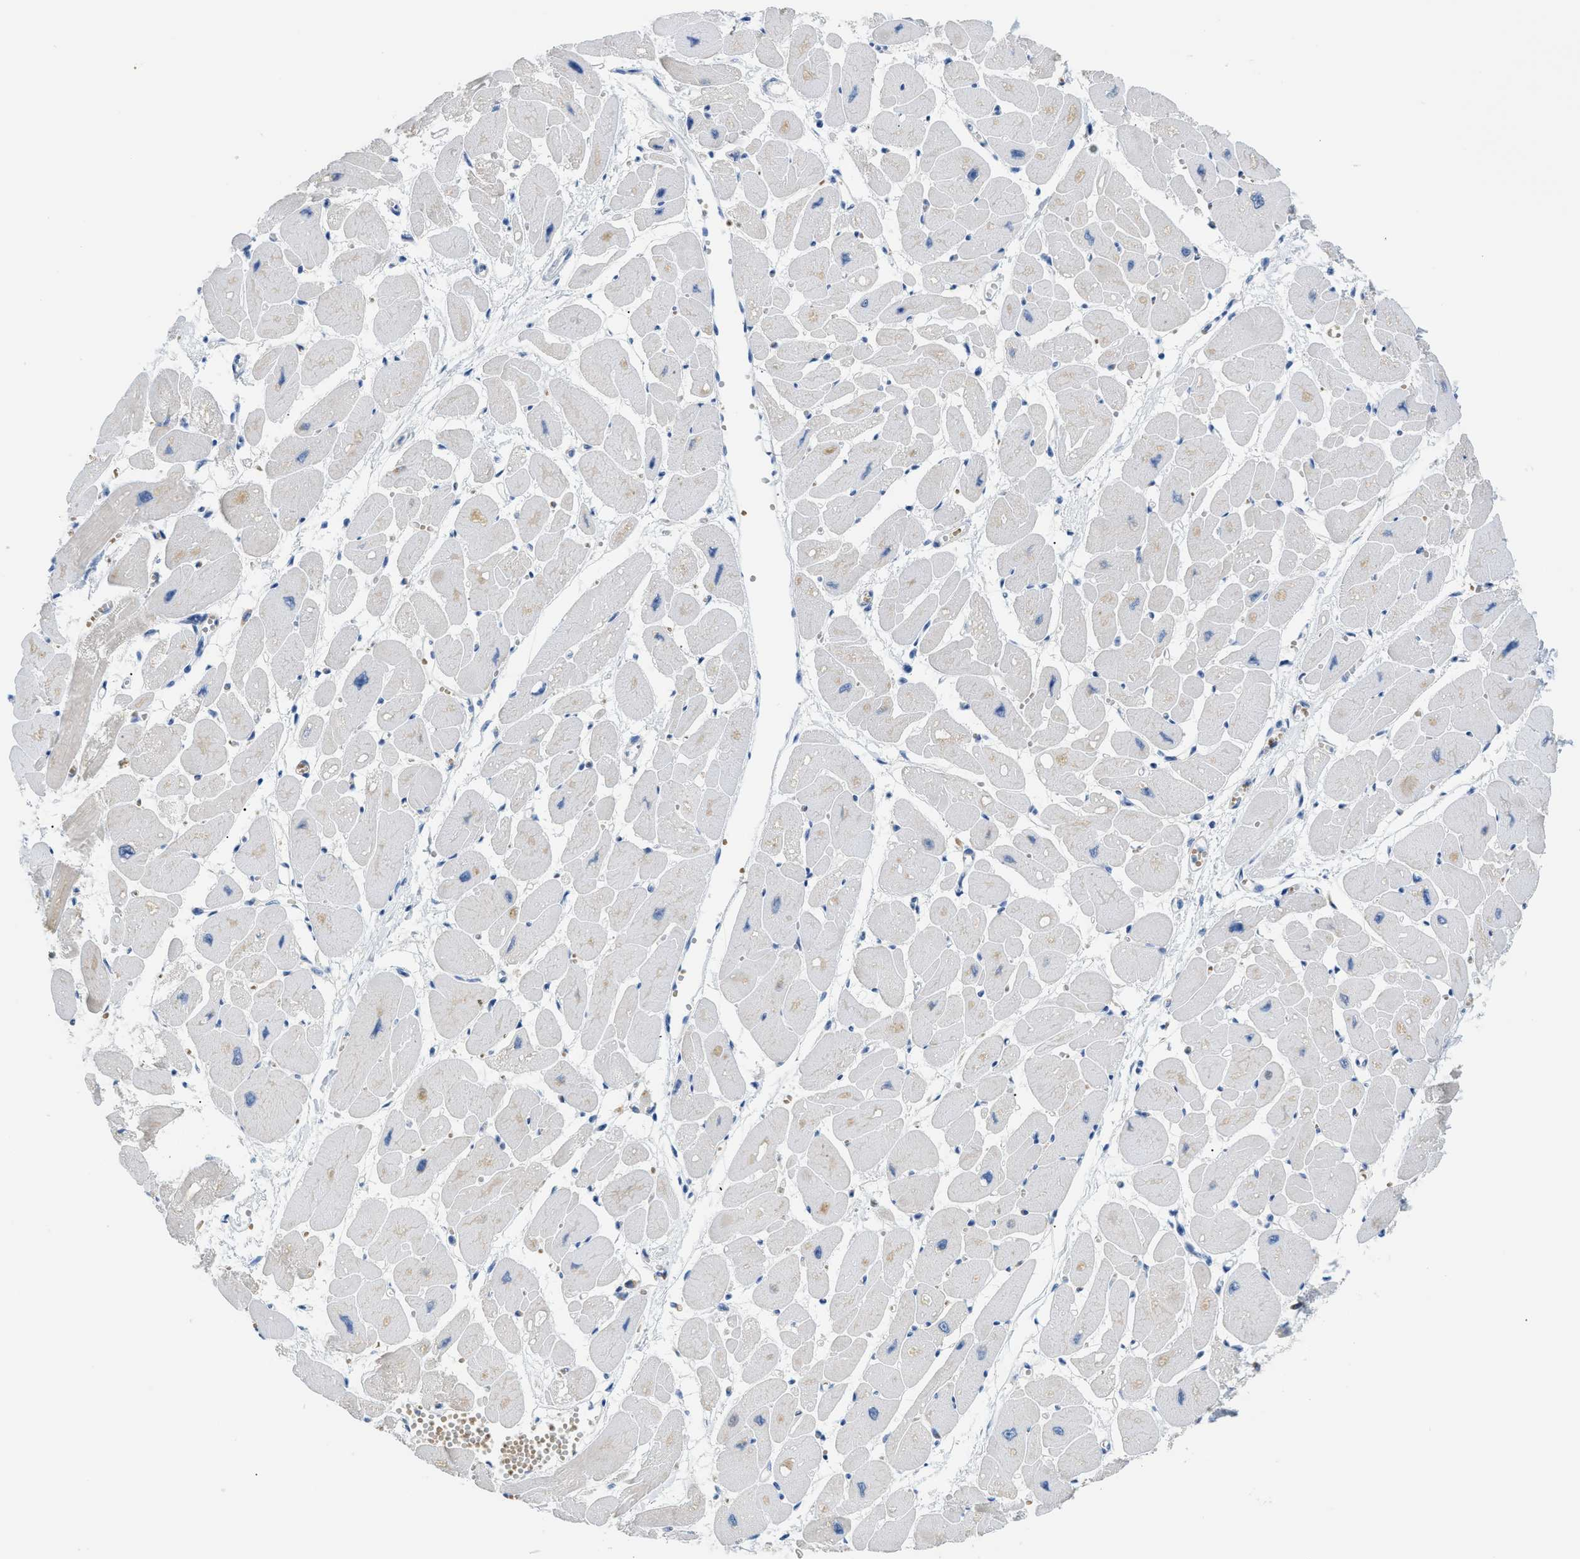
{"staining": {"intensity": "weak", "quantity": "<25%", "location": "cytoplasmic/membranous"}, "tissue": "heart muscle", "cell_type": "Cardiomyocytes", "image_type": "normal", "snomed": [{"axis": "morphology", "description": "Normal tissue, NOS"}, {"axis": "topography", "description": "Heart"}], "caption": "IHC of benign heart muscle shows no positivity in cardiomyocytes. The staining is performed using DAB brown chromogen with nuclei counter-stained in using hematoxylin.", "gene": "PSAT1", "patient": {"sex": "female", "age": 54}}